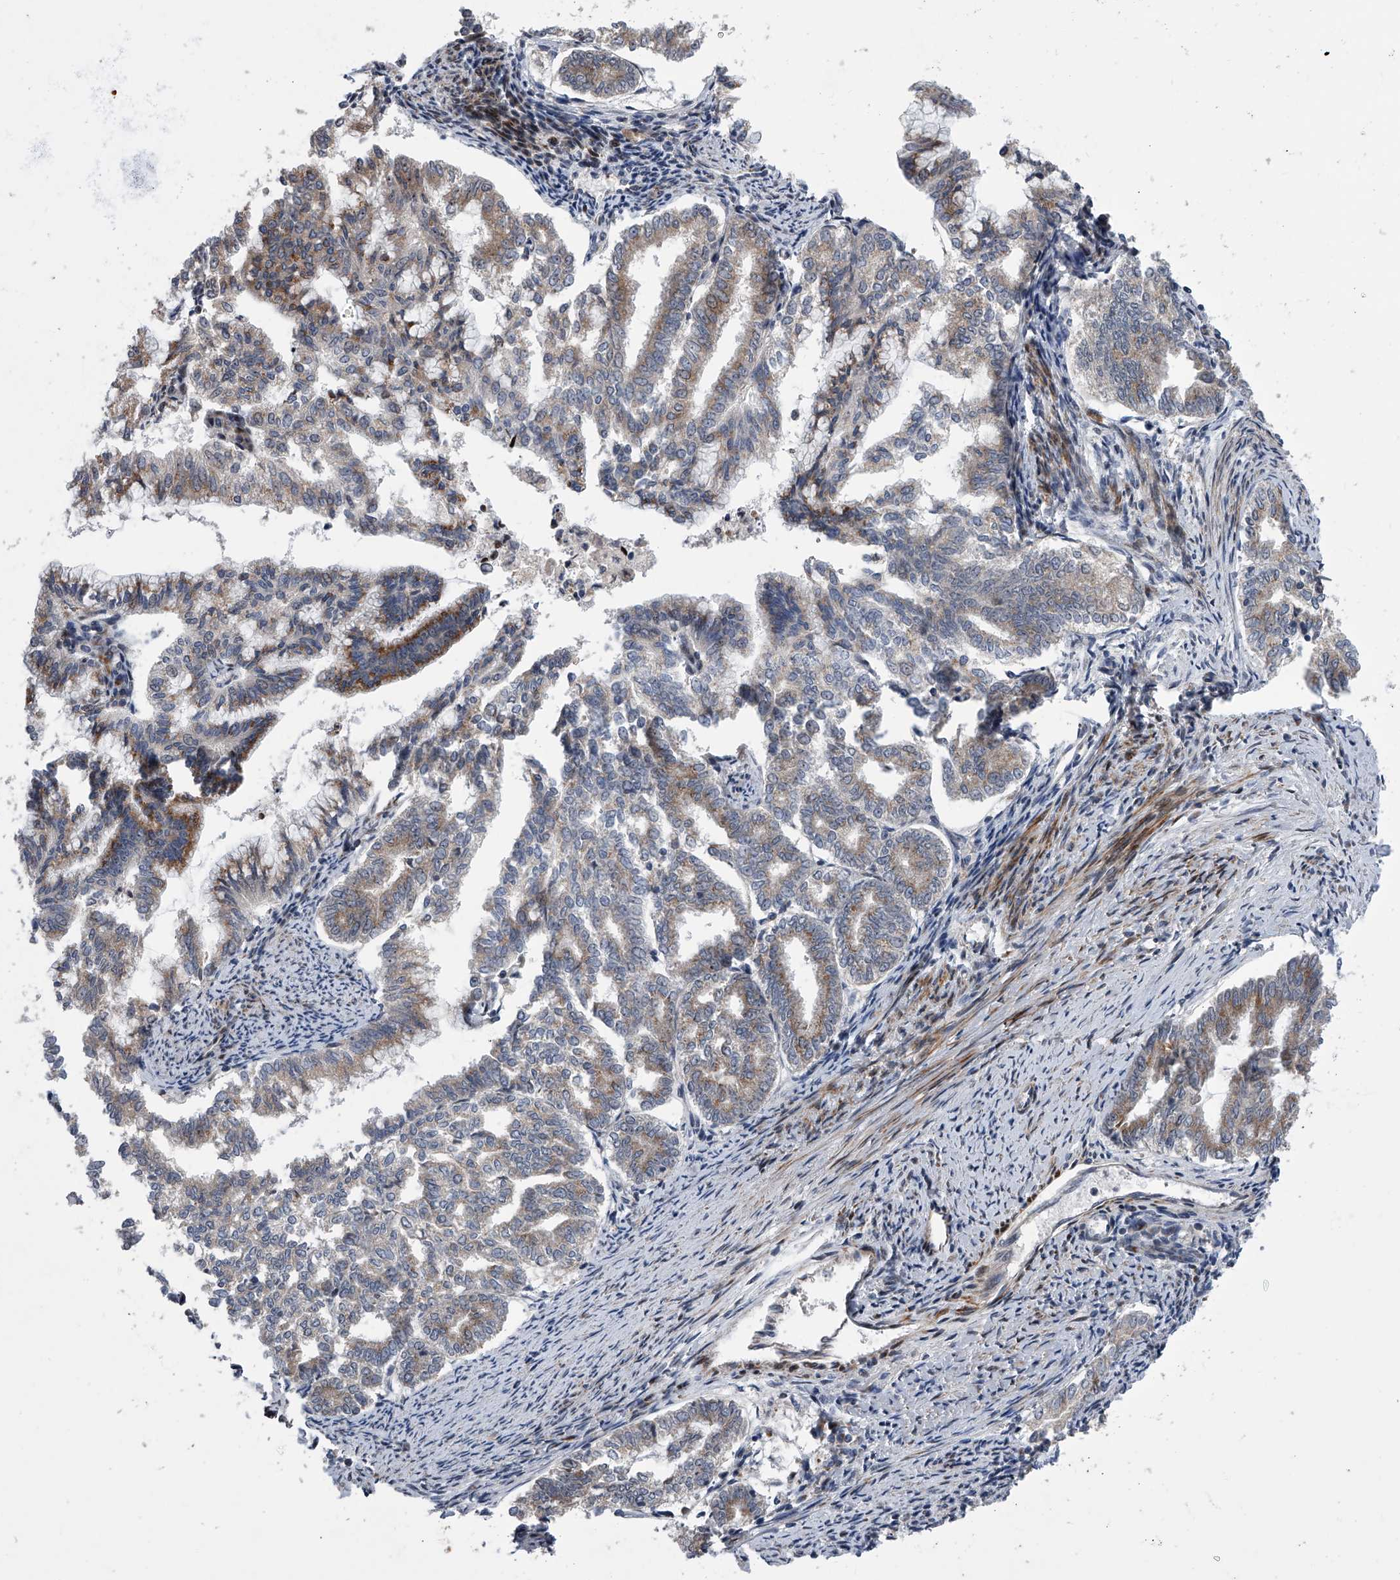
{"staining": {"intensity": "moderate", "quantity": "<25%", "location": "cytoplasmic/membranous"}, "tissue": "endometrial cancer", "cell_type": "Tumor cells", "image_type": "cancer", "snomed": [{"axis": "morphology", "description": "Adenocarcinoma, NOS"}, {"axis": "topography", "description": "Endometrium"}], "caption": "About <25% of tumor cells in endometrial adenocarcinoma demonstrate moderate cytoplasmic/membranous protein expression as visualized by brown immunohistochemical staining.", "gene": "DLGAP2", "patient": {"sex": "female", "age": 79}}